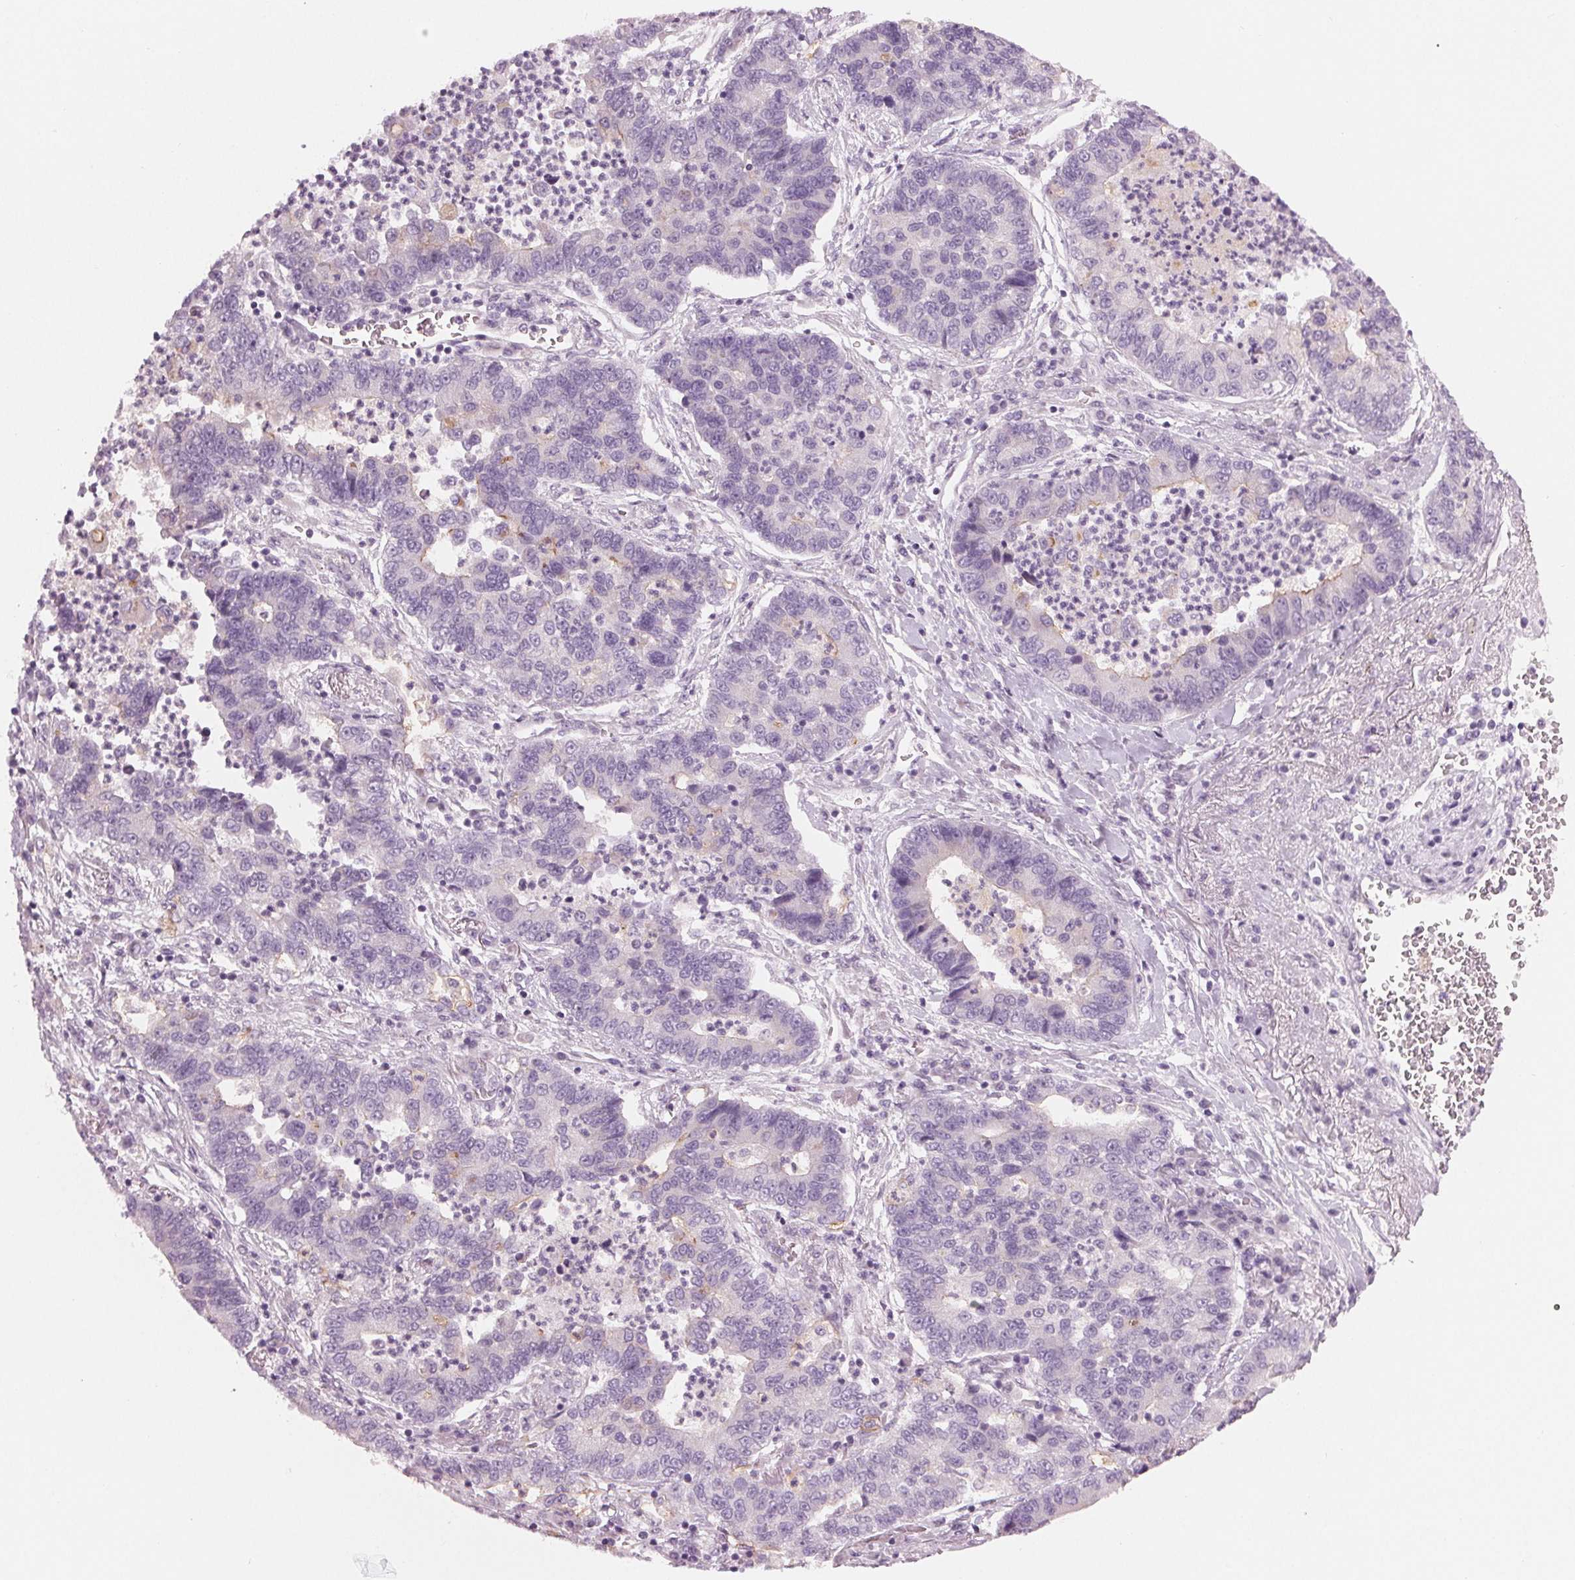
{"staining": {"intensity": "weak", "quantity": "<25%", "location": "cytoplasmic/membranous"}, "tissue": "lung cancer", "cell_type": "Tumor cells", "image_type": "cancer", "snomed": [{"axis": "morphology", "description": "Adenocarcinoma, NOS"}, {"axis": "topography", "description": "Lung"}], "caption": "The IHC image has no significant expression in tumor cells of lung cancer (adenocarcinoma) tissue. (DAB IHC, high magnification).", "gene": "PRAP1", "patient": {"sex": "female", "age": 57}}